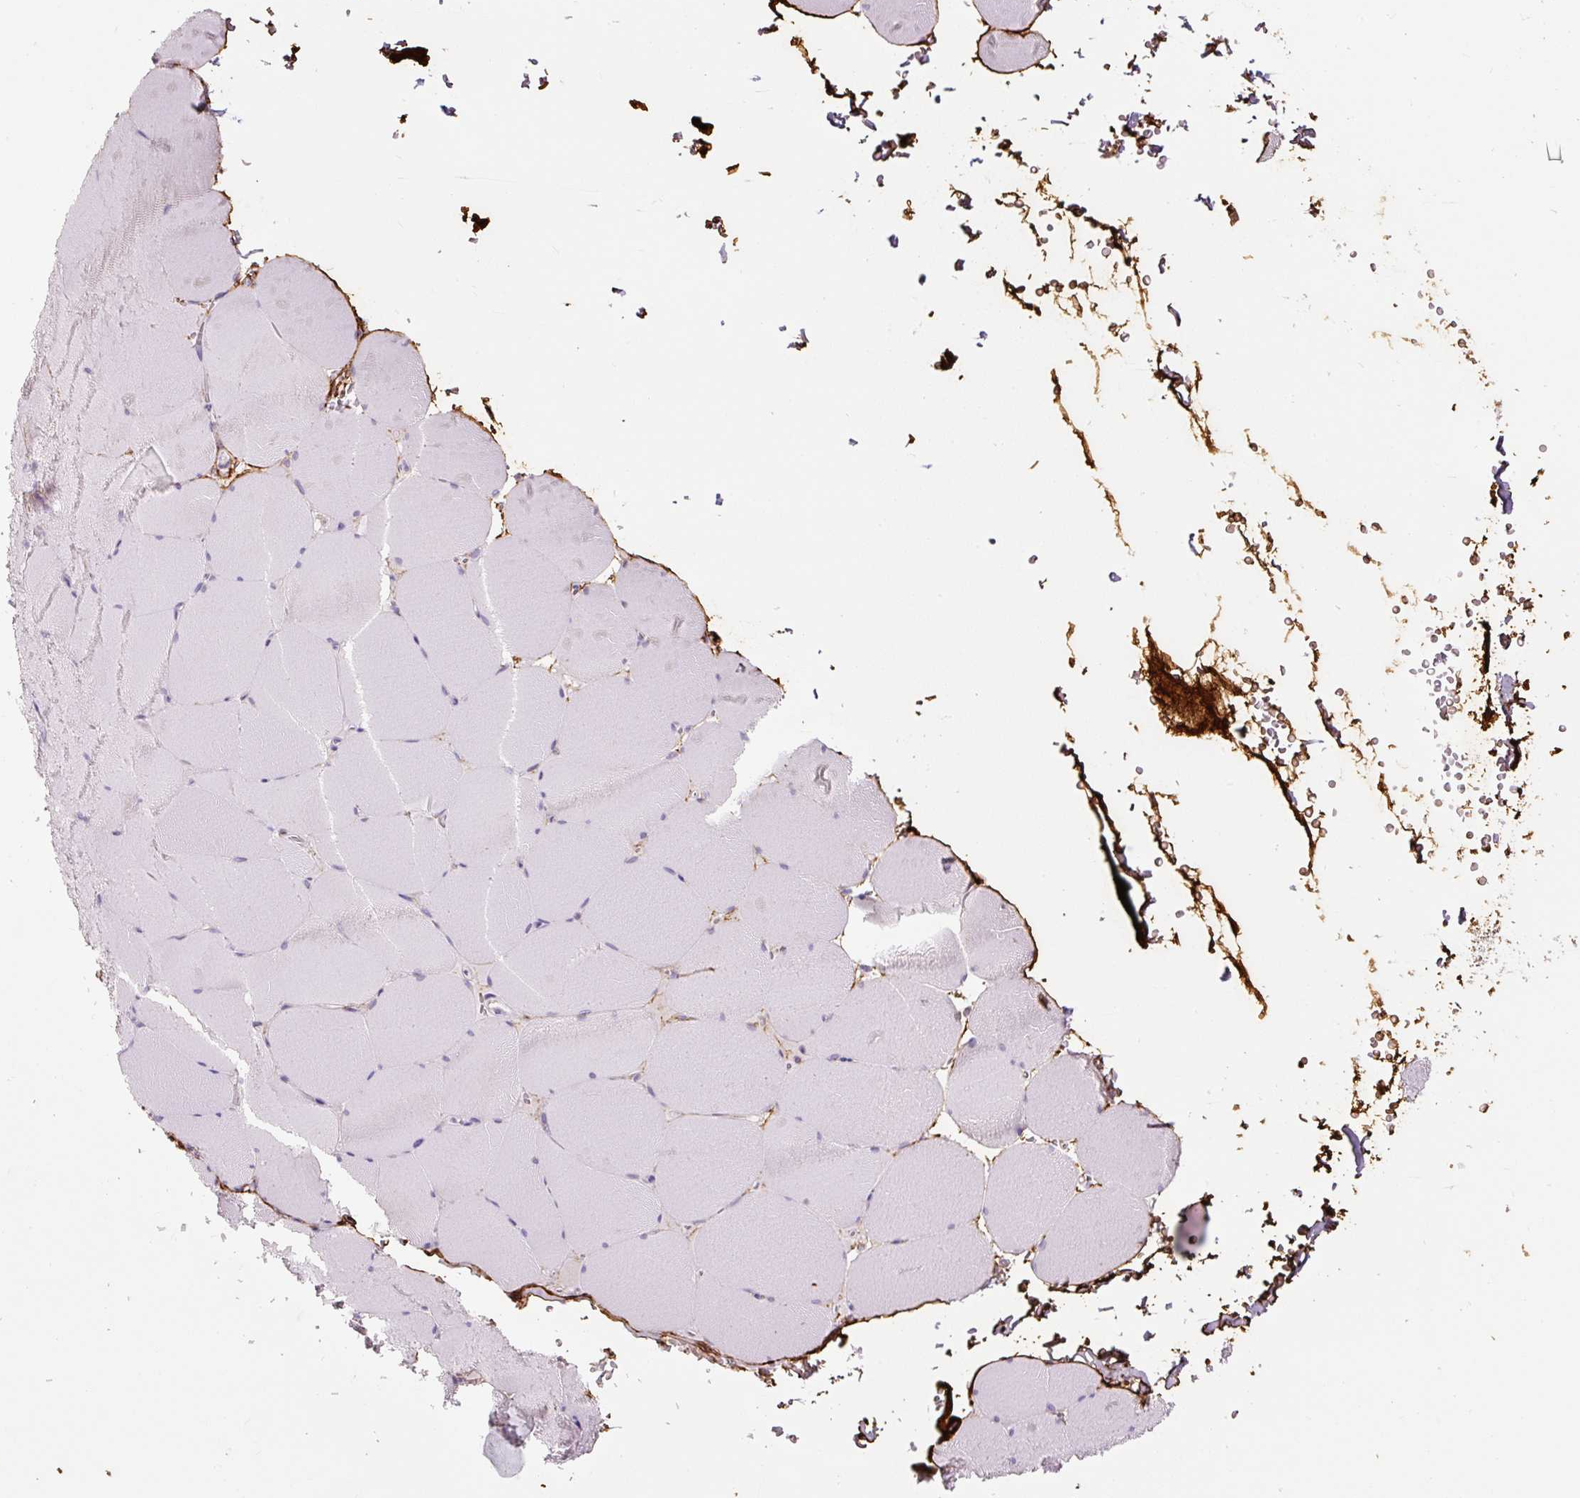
{"staining": {"intensity": "negative", "quantity": "none", "location": "none"}, "tissue": "skeletal muscle", "cell_type": "Myocytes", "image_type": "normal", "snomed": [{"axis": "morphology", "description": "Normal tissue, NOS"}, {"axis": "topography", "description": "Skeletal muscle"}, {"axis": "topography", "description": "Head-Neck"}], "caption": "DAB immunohistochemical staining of benign skeletal muscle exhibits no significant expression in myocytes.", "gene": "FBN1", "patient": {"sex": "male", "age": 66}}